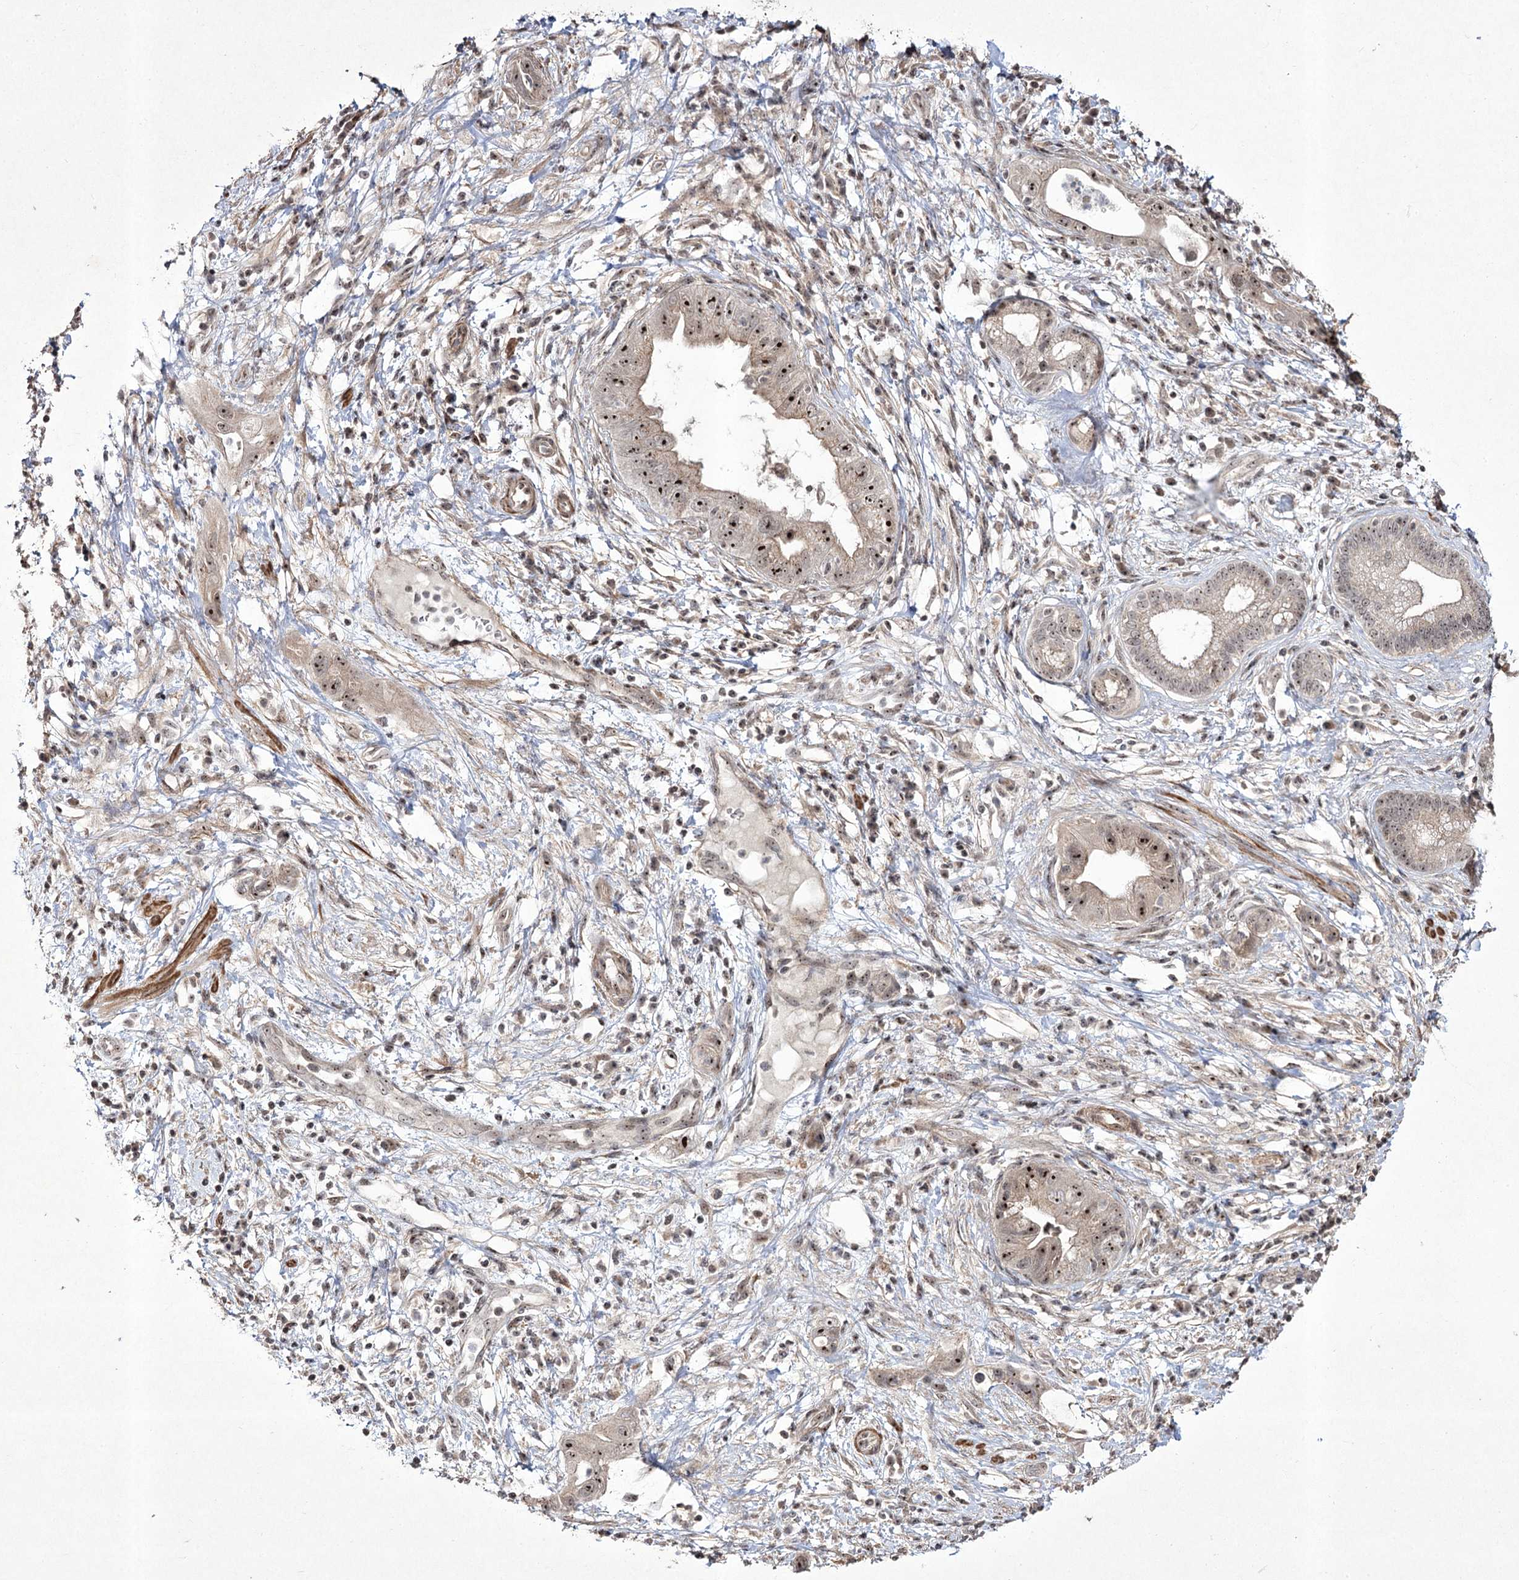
{"staining": {"intensity": "moderate", "quantity": "25%-75%", "location": "nuclear"}, "tissue": "pancreatic cancer", "cell_type": "Tumor cells", "image_type": "cancer", "snomed": [{"axis": "morphology", "description": "Adenocarcinoma, NOS"}, {"axis": "topography", "description": "Pancreas"}], "caption": "This micrograph displays adenocarcinoma (pancreatic) stained with IHC to label a protein in brown. The nuclear of tumor cells show moderate positivity for the protein. Nuclei are counter-stained blue.", "gene": "CCDC59", "patient": {"sex": "female", "age": 73}}